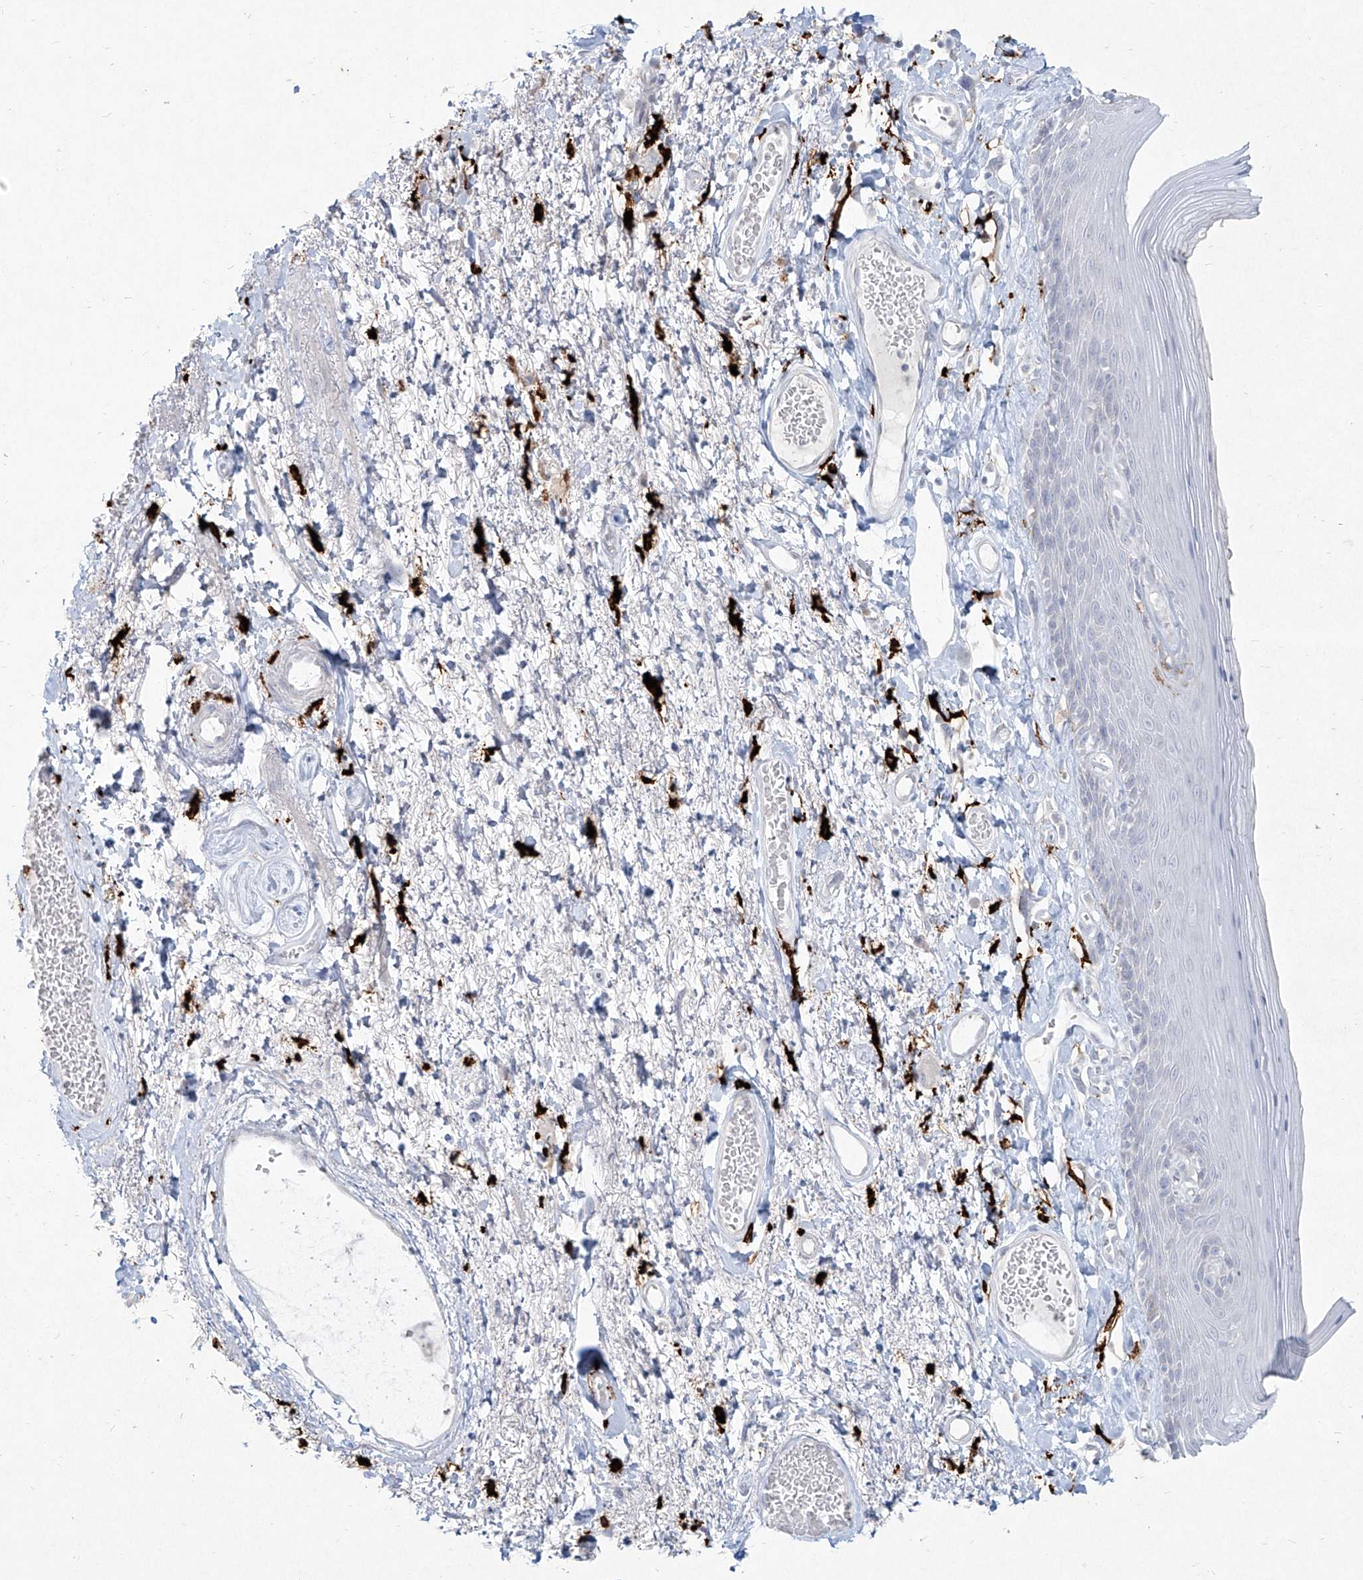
{"staining": {"intensity": "weak", "quantity": "<25%", "location": "cytoplasmic/membranous"}, "tissue": "skin", "cell_type": "Epidermal cells", "image_type": "normal", "snomed": [{"axis": "morphology", "description": "Normal tissue, NOS"}, {"axis": "topography", "description": "Anal"}], "caption": "This micrograph is of unremarkable skin stained with IHC to label a protein in brown with the nuclei are counter-stained blue. There is no expression in epidermal cells.", "gene": "CD209", "patient": {"sex": "male", "age": 69}}